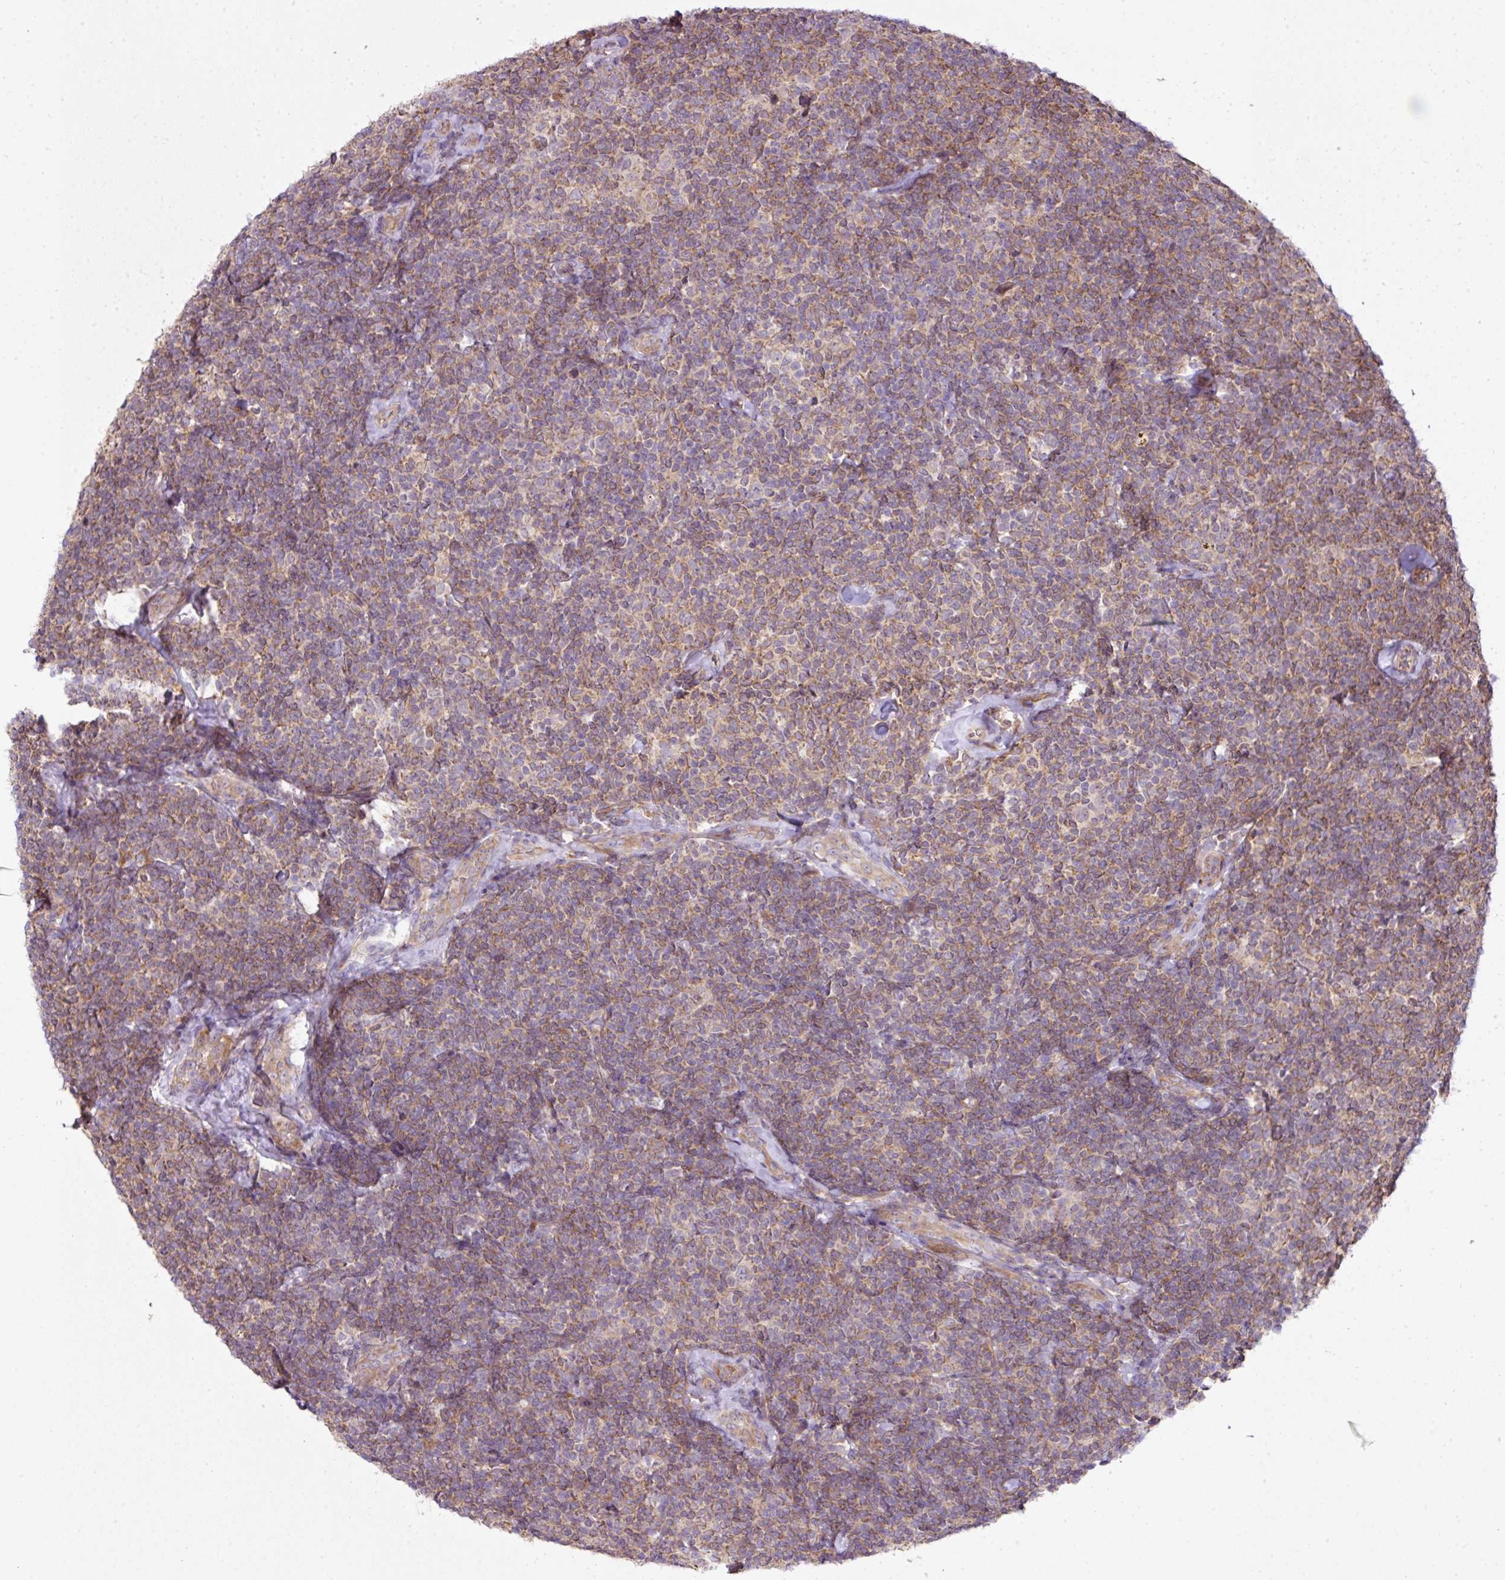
{"staining": {"intensity": "weak", "quantity": ">75%", "location": "cytoplasmic/membranous"}, "tissue": "lymphoma", "cell_type": "Tumor cells", "image_type": "cancer", "snomed": [{"axis": "morphology", "description": "Malignant lymphoma, non-Hodgkin's type, Low grade"}, {"axis": "topography", "description": "Lymph node"}], "caption": "Immunohistochemistry (DAB) staining of lymphoma reveals weak cytoplasmic/membranous protein staining in about >75% of tumor cells.", "gene": "COX18", "patient": {"sex": "female", "age": 56}}